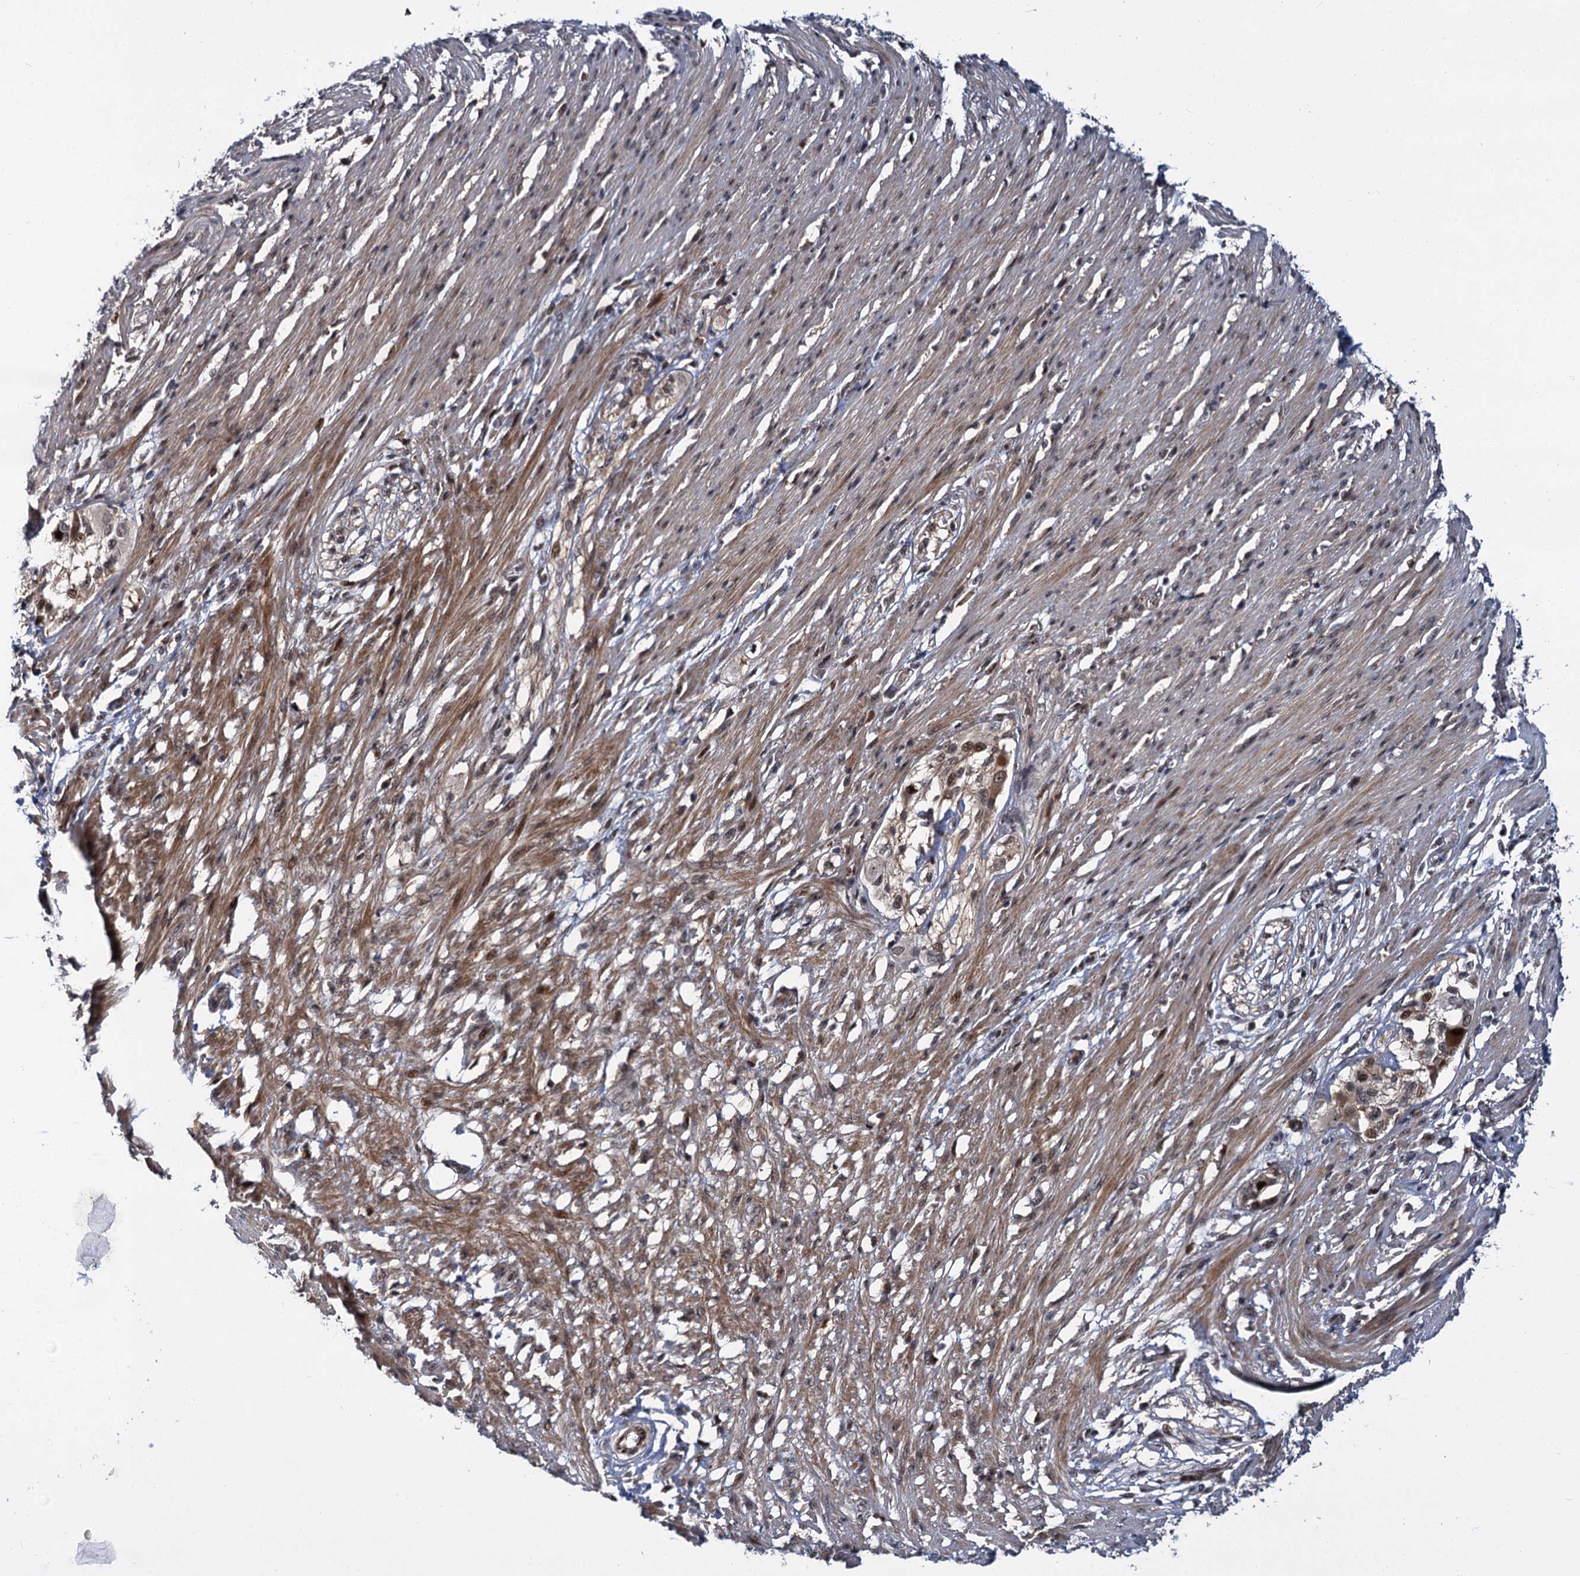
{"staining": {"intensity": "moderate", "quantity": ">75%", "location": "cytoplasmic/membranous,nuclear"}, "tissue": "smooth muscle", "cell_type": "Smooth muscle cells", "image_type": "normal", "snomed": [{"axis": "morphology", "description": "Normal tissue, NOS"}, {"axis": "morphology", "description": "Adenocarcinoma, NOS"}, {"axis": "topography", "description": "Colon"}, {"axis": "topography", "description": "Peripheral nerve tissue"}], "caption": "DAB (3,3'-diaminobenzidine) immunohistochemical staining of unremarkable human smooth muscle demonstrates moderate cytoplasmic/membranous,nuclear protein staining in about >75% of smooth muscle cells. (IHC, brightfield microscopy, high magnification).", "gene": "MBD6", "patient": {"sex": "male", "age": 14}}